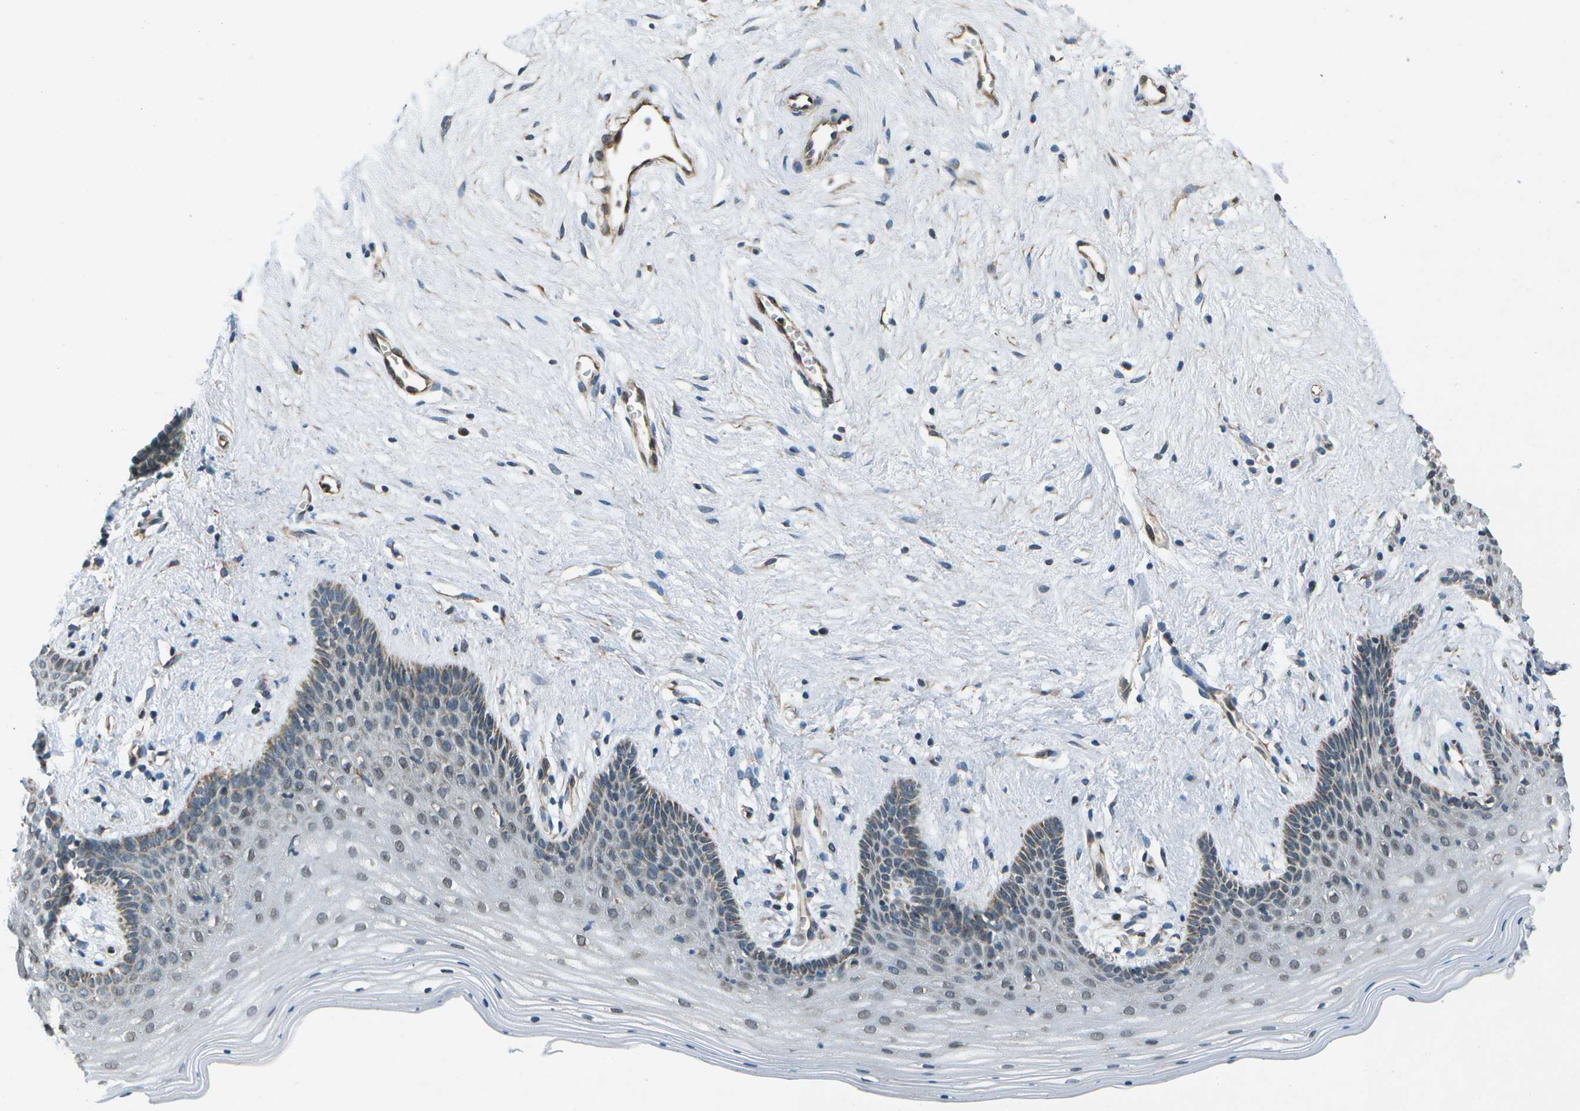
{"staining": {"intensity": "weak", "quantity": "<25%", "location": "cytoplasmic/membranous"}, "tissue": "vagina", "cell_type": "Squamous epithelial cells", "image_type": "normal", "snomed": [{"axis": "morphology", "description": "Normal tissue, NOS"}, {"axis": "topography", "description": "Vagina"}], "caption": "This photomicrograph is of normal vagina stained with immunohistochemistry to label a protein in brown with the nuclei are counter-stained blue. There is no positivity in squamous epithelial cells.", "gene": "EIF2AK1", "patient": {"sex": "female", "age": 44}}